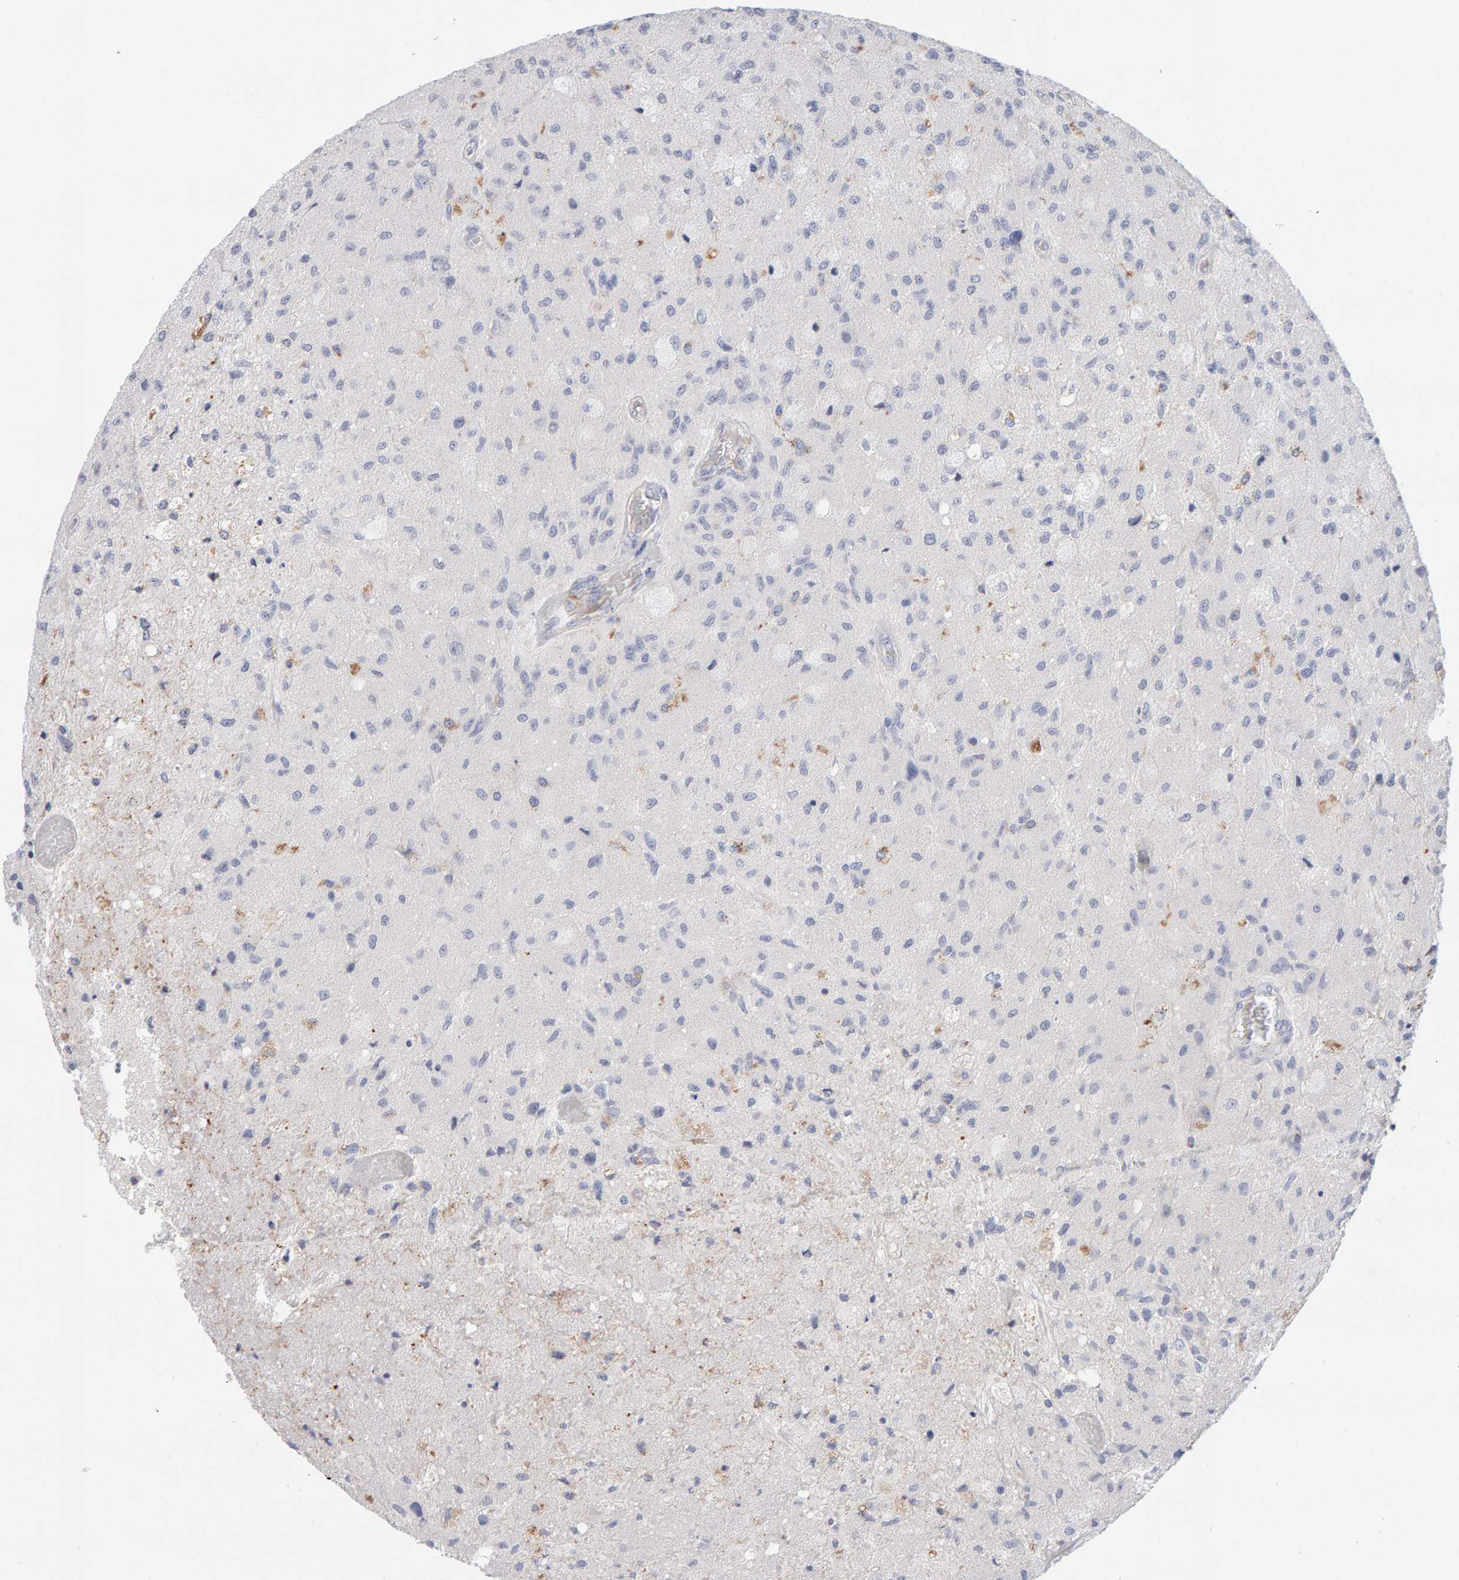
{"staining": {"intensity": "negative", "quantity": "none", "location": "none"}, "tissue": "glioma", "cell_type": "Tumor cells", "image_type": "cancer", "snomed": [{"axis": "morphology", "description": "Normal tissue, NOS"}, {"axis": "morphology", "description": "Glioma, malignant, High grade"}, {"axis": "topography", "description": "Cerebral cortex"}], "caption": "This histopathology image is of glioma stained with immunohistochemistry (IHC) to label a protein in brown with the nuclei are counter-stained blue. There is no positivity in tumor cells.", "gene": "METRNL", "patient": {"sex": "male", "age": 77}}